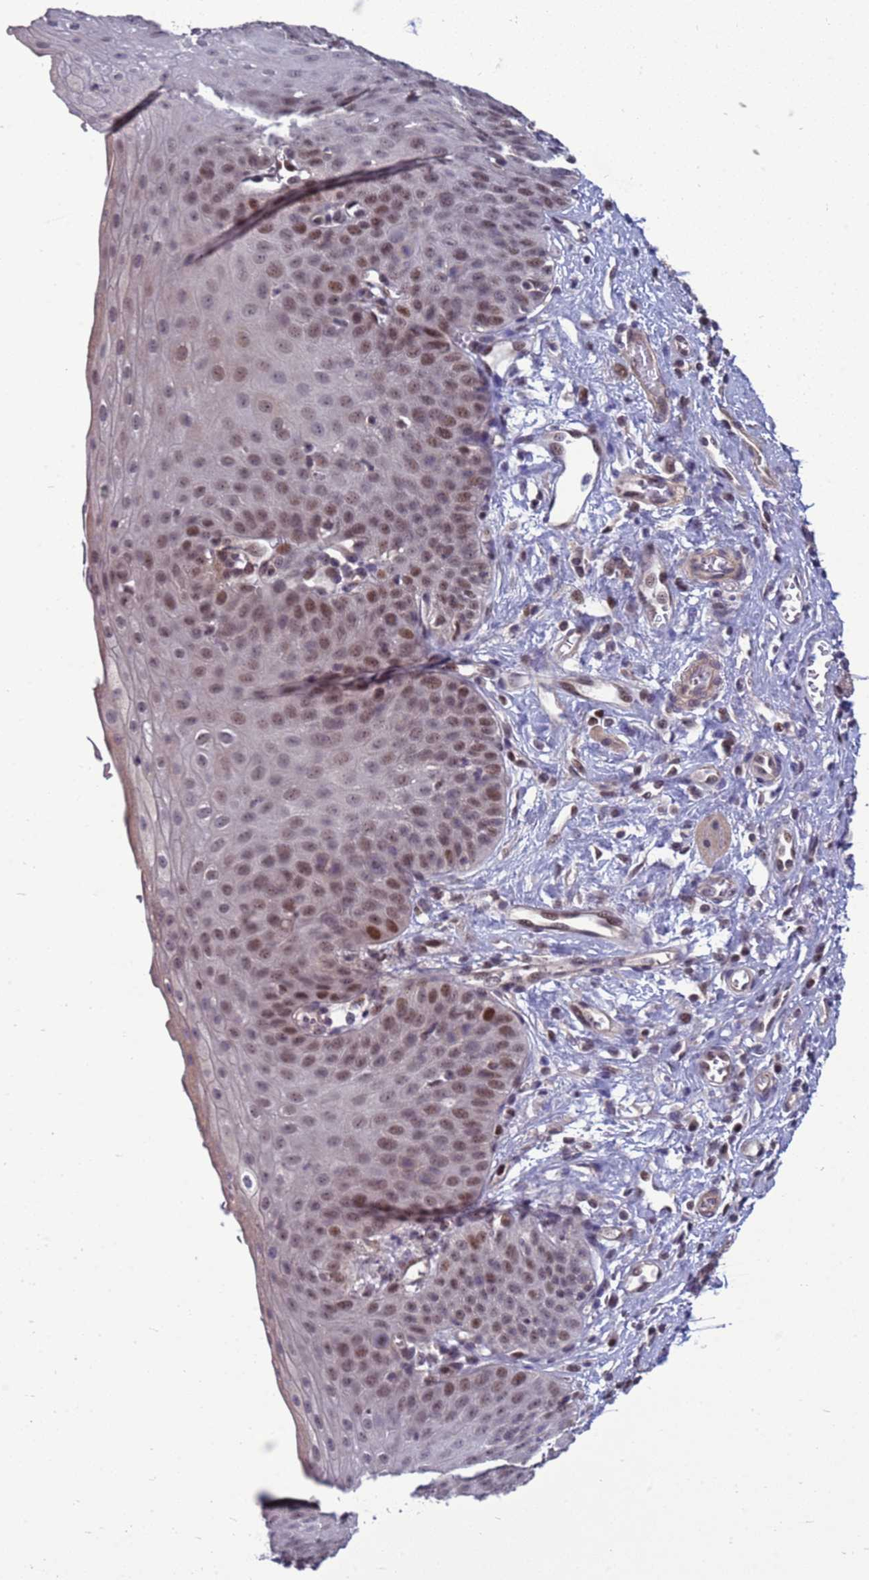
{"staining": {"intensity": "moderate", "quantity": ">75%", "location": "nuclear"}, "tissue": "esophagus", "cell_type": "Squamous epithelial cells", "image_type": "normal", "snomed": [{"axis": "morphology", "description": "Normal tissue, NOS"}, {"axis": "topography", "description": "Esophagus"}], "caption": "About >75% of squamous epithelial cells in unremarkable esophagus reveal moderate nuclear protein positivity as visualized by brown immunohistochemical staining.", "gene": "NSL1", "patient": {"sex": "male", "age": 71}}